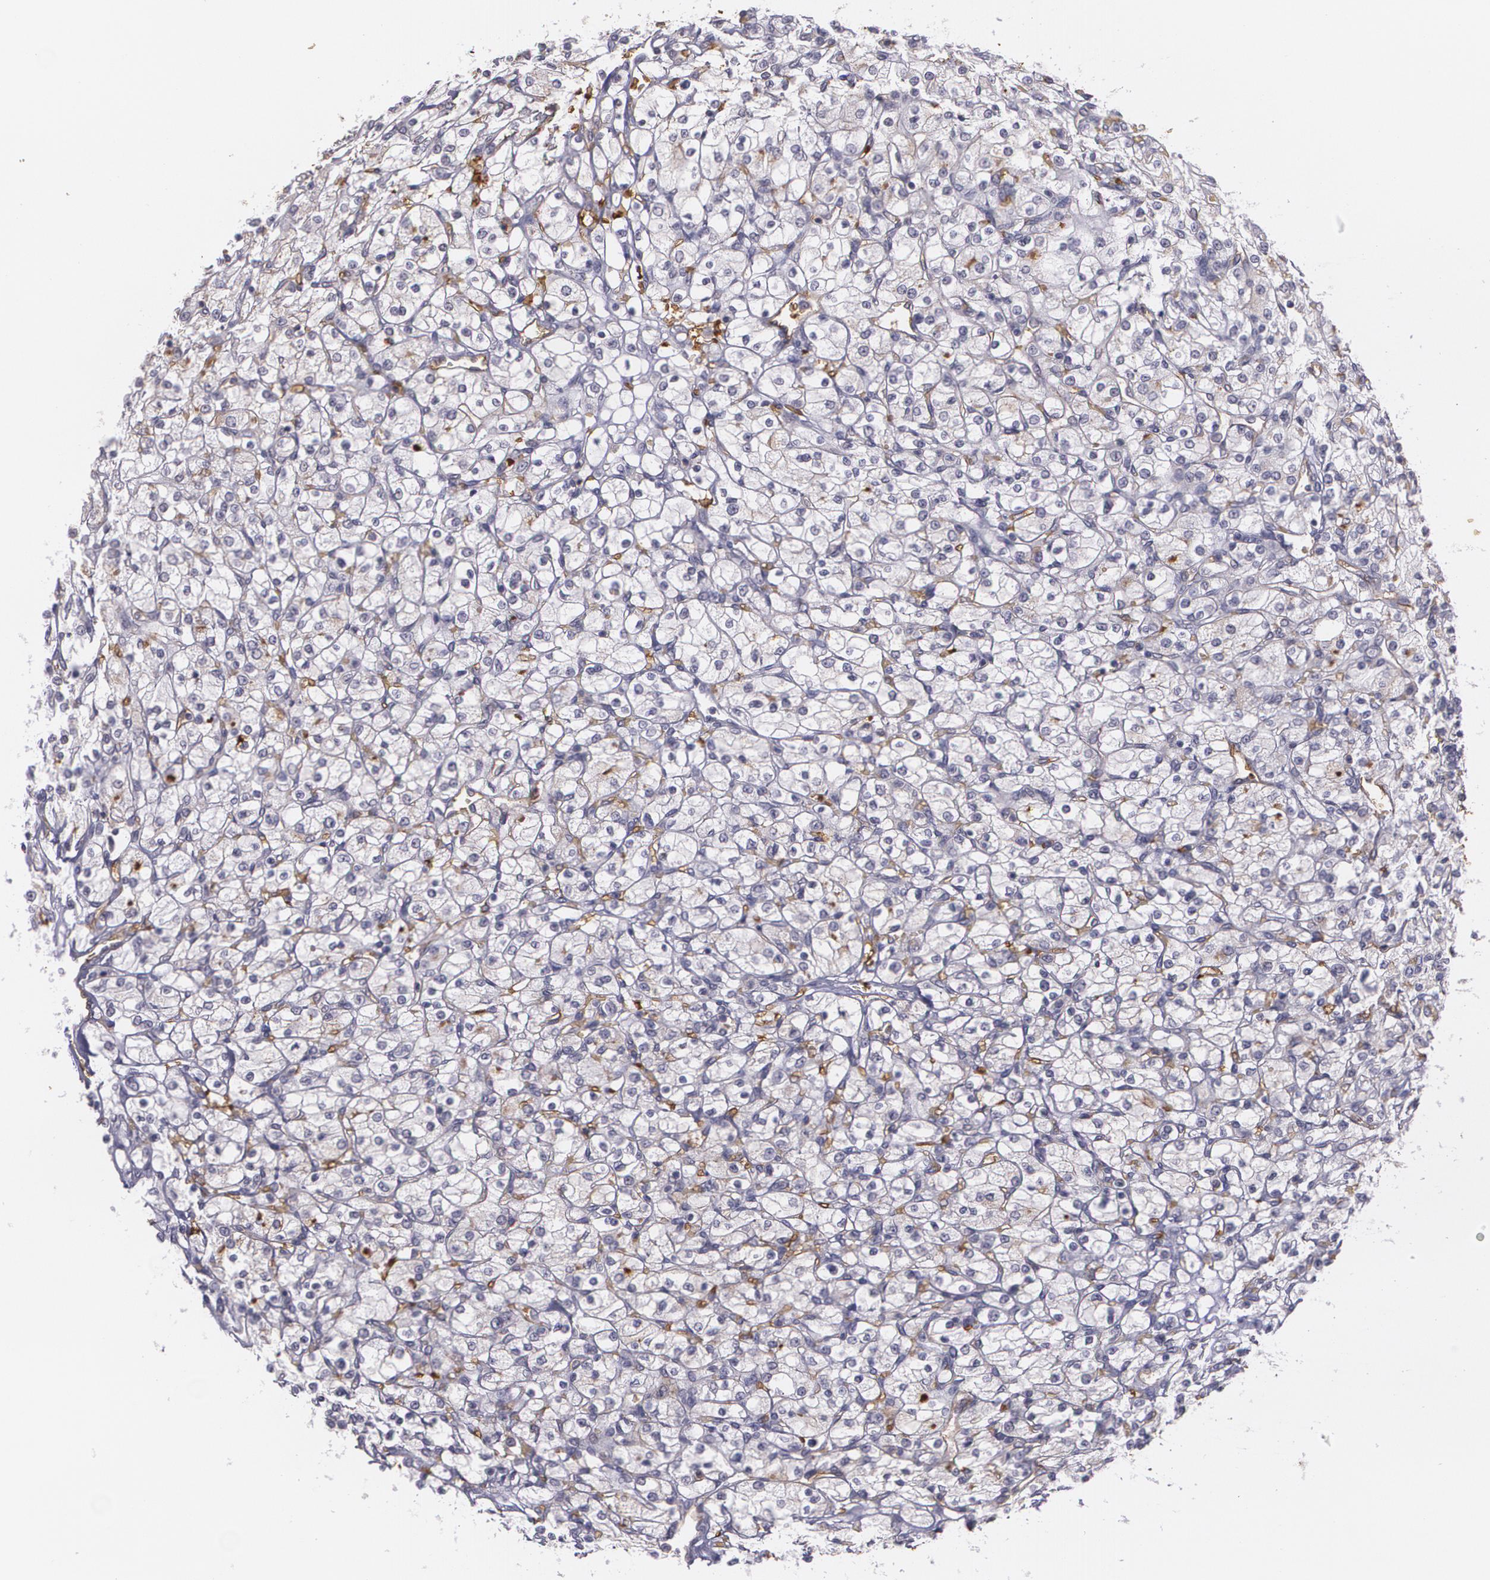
{"staining": {"intensity": "weak", "quantity": "<25%", "location": "cytoplasmic/membranous"}, "tissue": "renal cancer", "cell_type": "Tumor cells", "image_type": "cancer", "snomed": [{"axis": "morphology", "description": "Adenocarcinoma, NOS"}, {"axis": "topography", "description": "Kidney"}], "caption": "Immunohistochemistry (IHC) micrograph of adenocarcinoma (renal) stained for a protein (brown), which displays no expression in tumor cells. (DAB IHC visualized using brightfield microscopy, high magnification).", "gene": "ACE", "patient": {"sex": "female", "age": 83}}